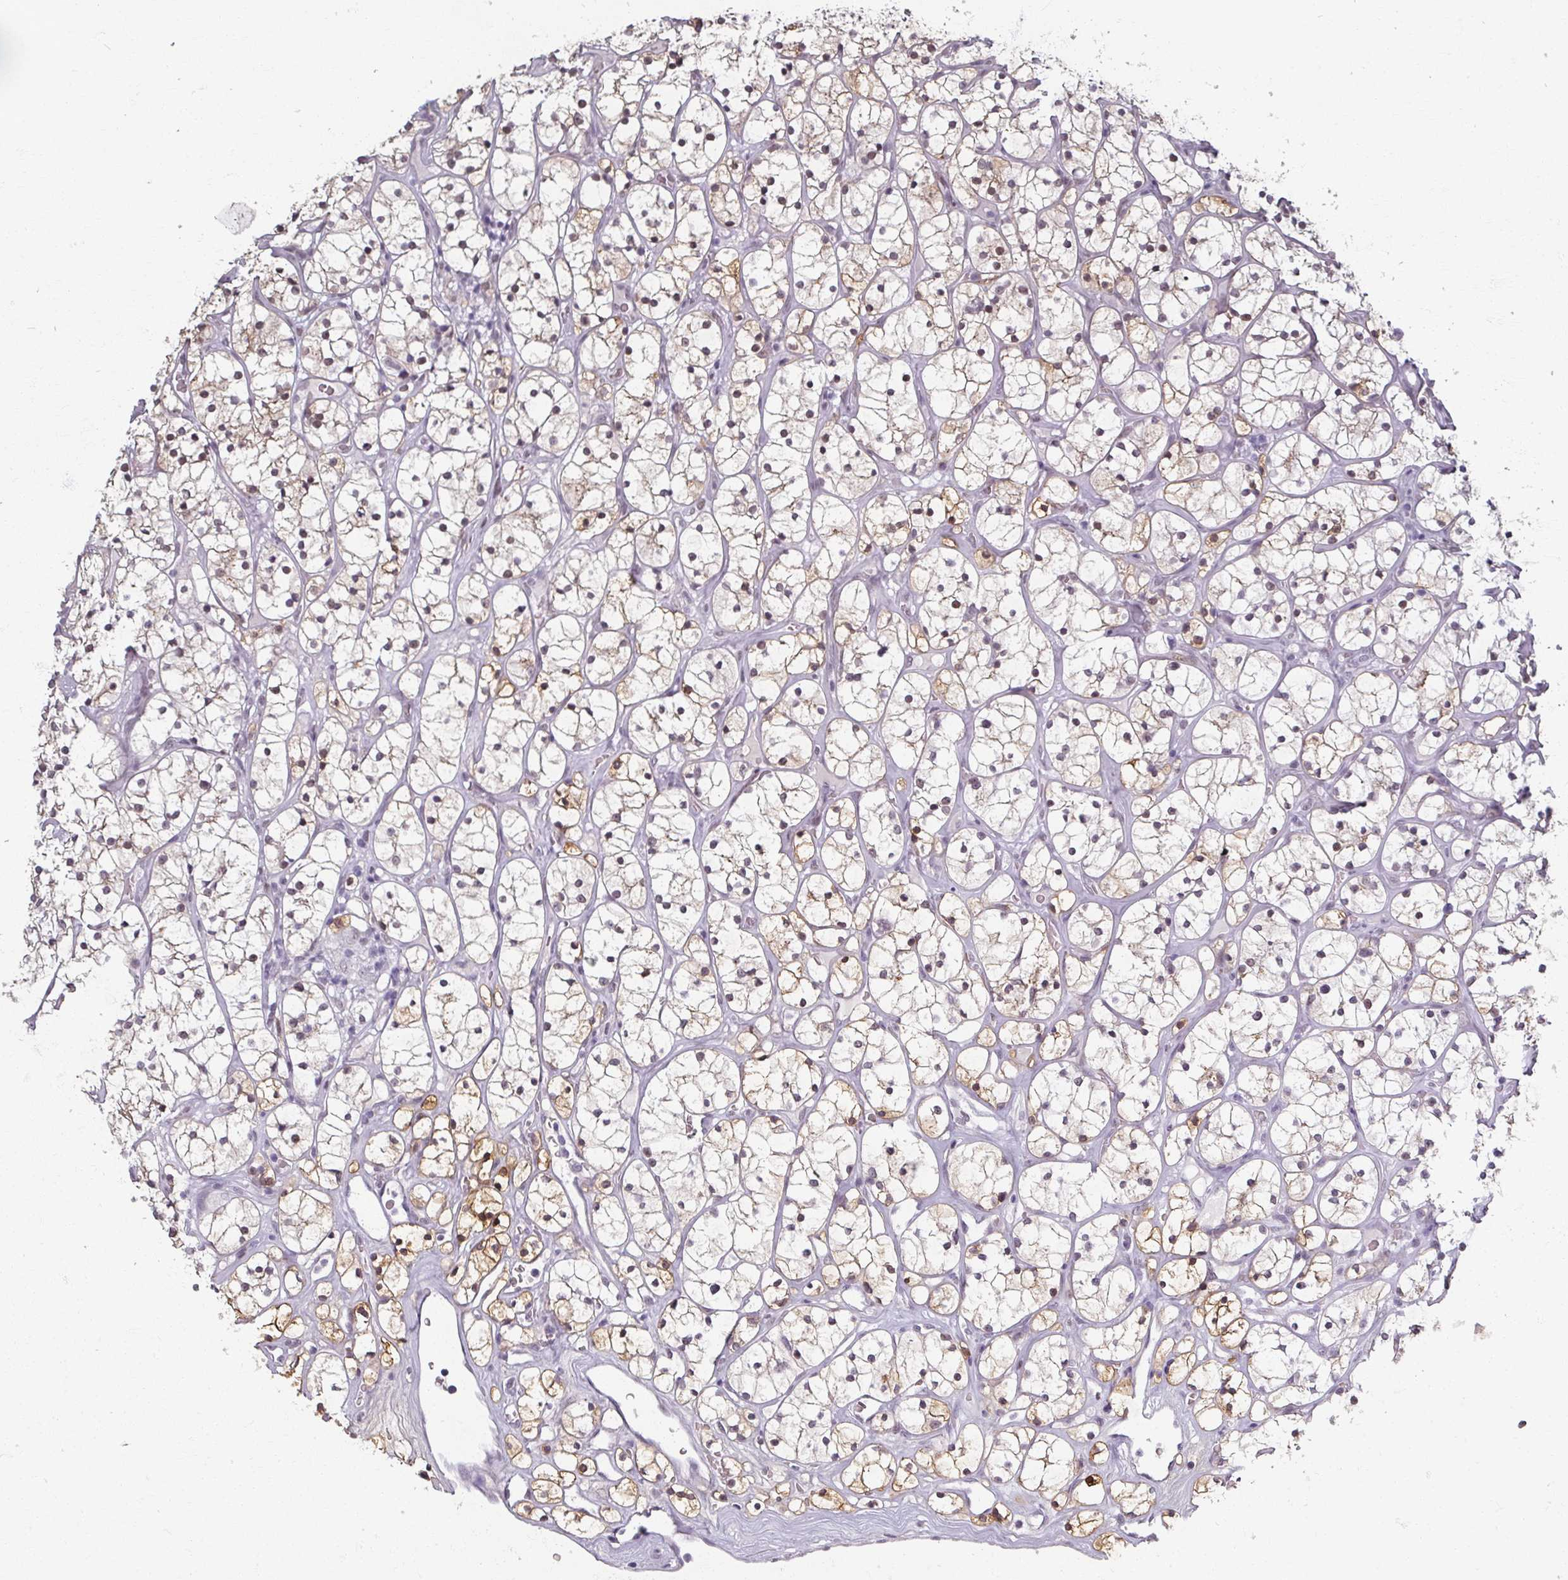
{"staining": {"intensity": "moderate", "quantity": "25%-75%", "location": "nuclear"}, "tissue": "renal cancer", "cell_type": "Tumor cells", "image_type": "cancer", "snomed": [{"axis": "morphology", "description": "Adenocarcinoma, NOS"}, {"axis": "topography", "description": "Kidney"}], "caption": "The photomicrograph reveals staining of renal cancer, revealing moderate nuclear protein expression (brown color) within tumor cells.", "gene": "RIPOR3", "patient": {"sex": "female", "age": 64}}